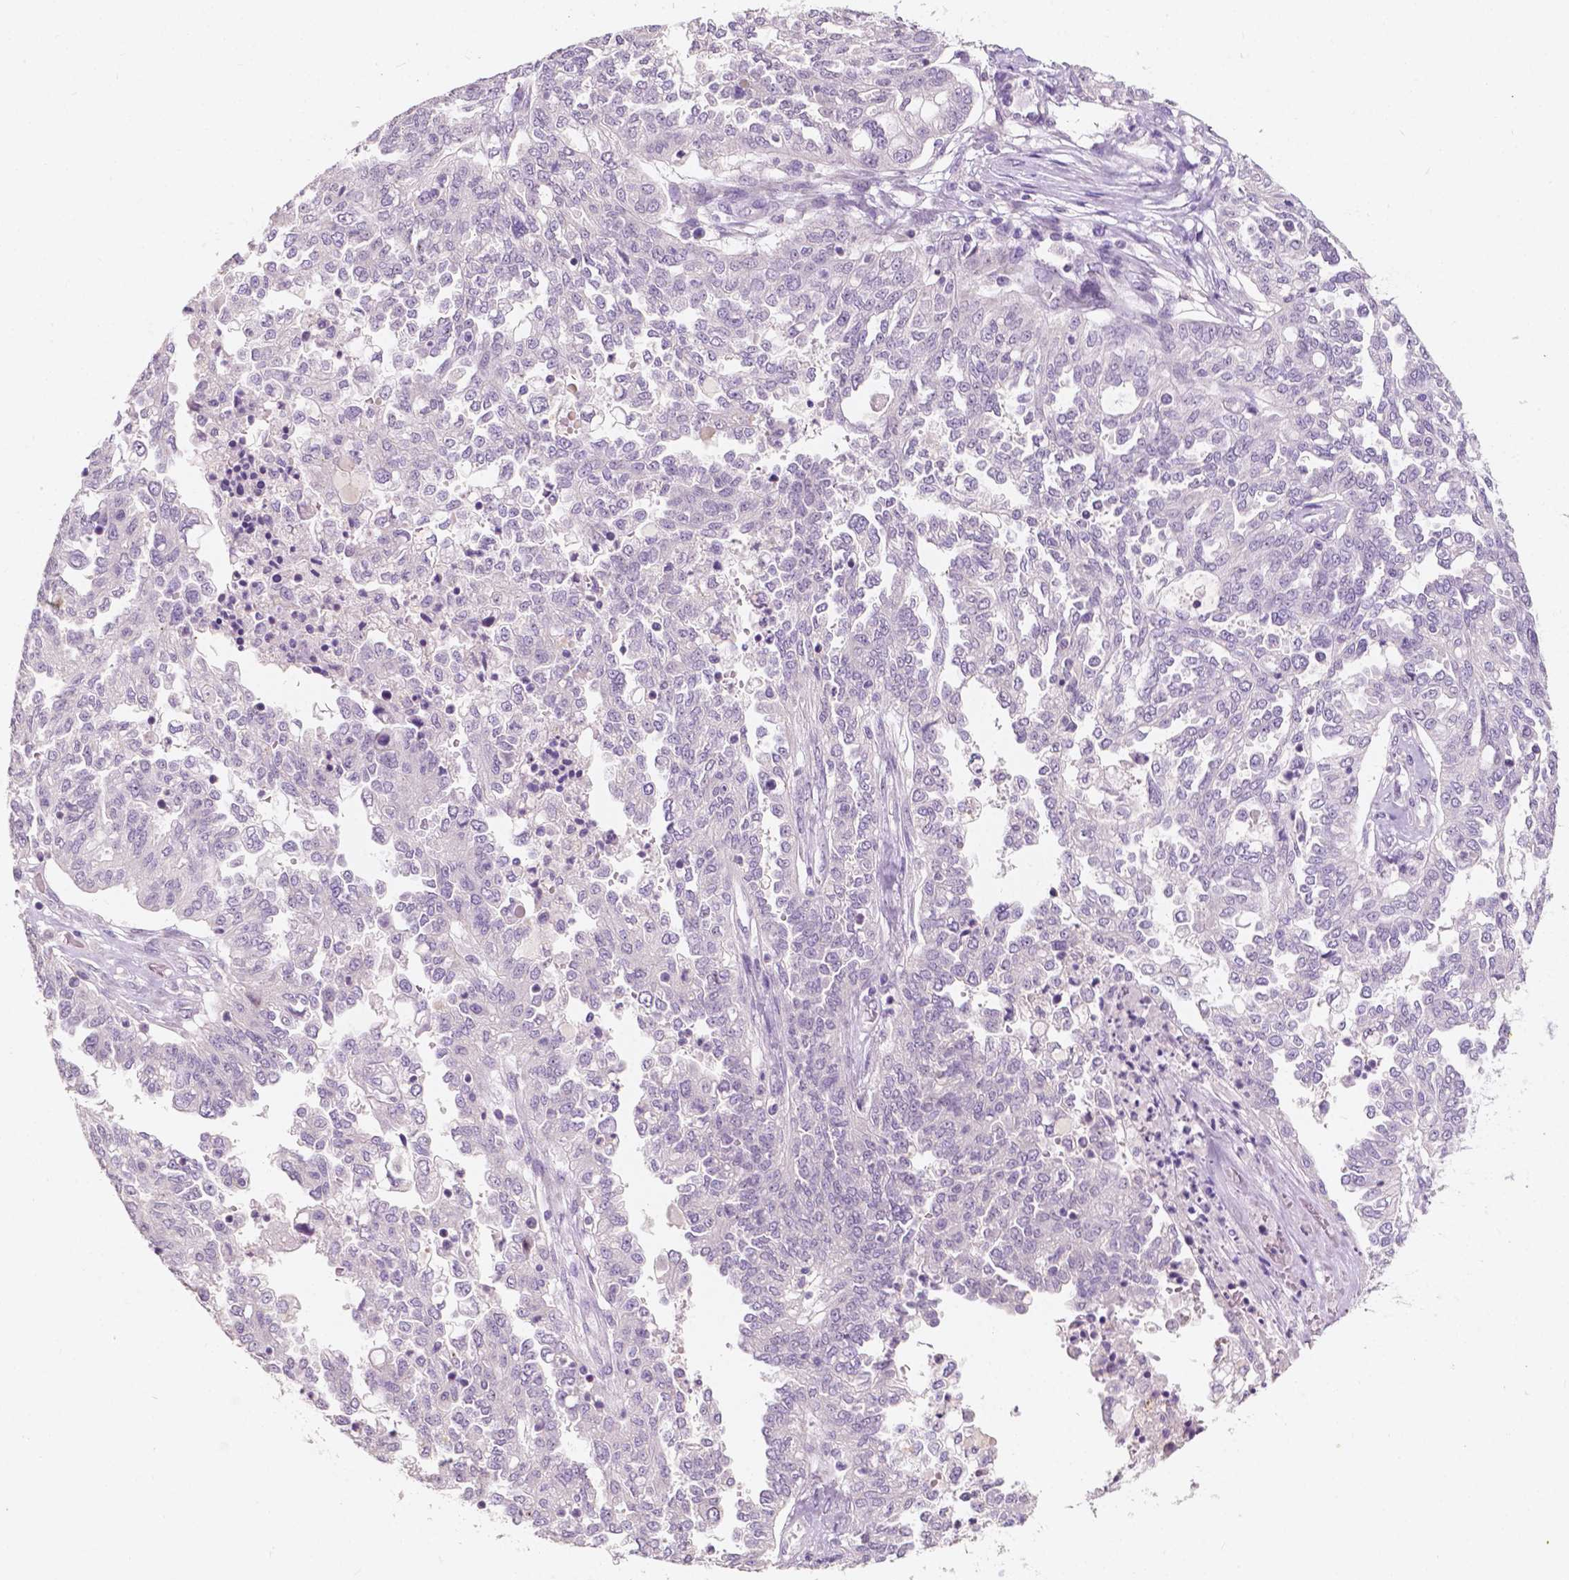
{"staining": {"intensity": "negative", "quantity": "none", "location": "none"}, "tissue": "ovarian cancer", "cell_type": "Tumor cells", "image_type": "cancer", "snomed": [{"axis": "morphology", "description": "Cystadenocarcinoma, serous, NOS"}, {"axis": "topography", "description": "Ovary"}], "caption": "Tumor cells show no significant protein positivity in ovarian cancer (serous cystadenocarcinoma).", "gene": "SIRT2", "patient": {"sex": "female", "age": 67}}